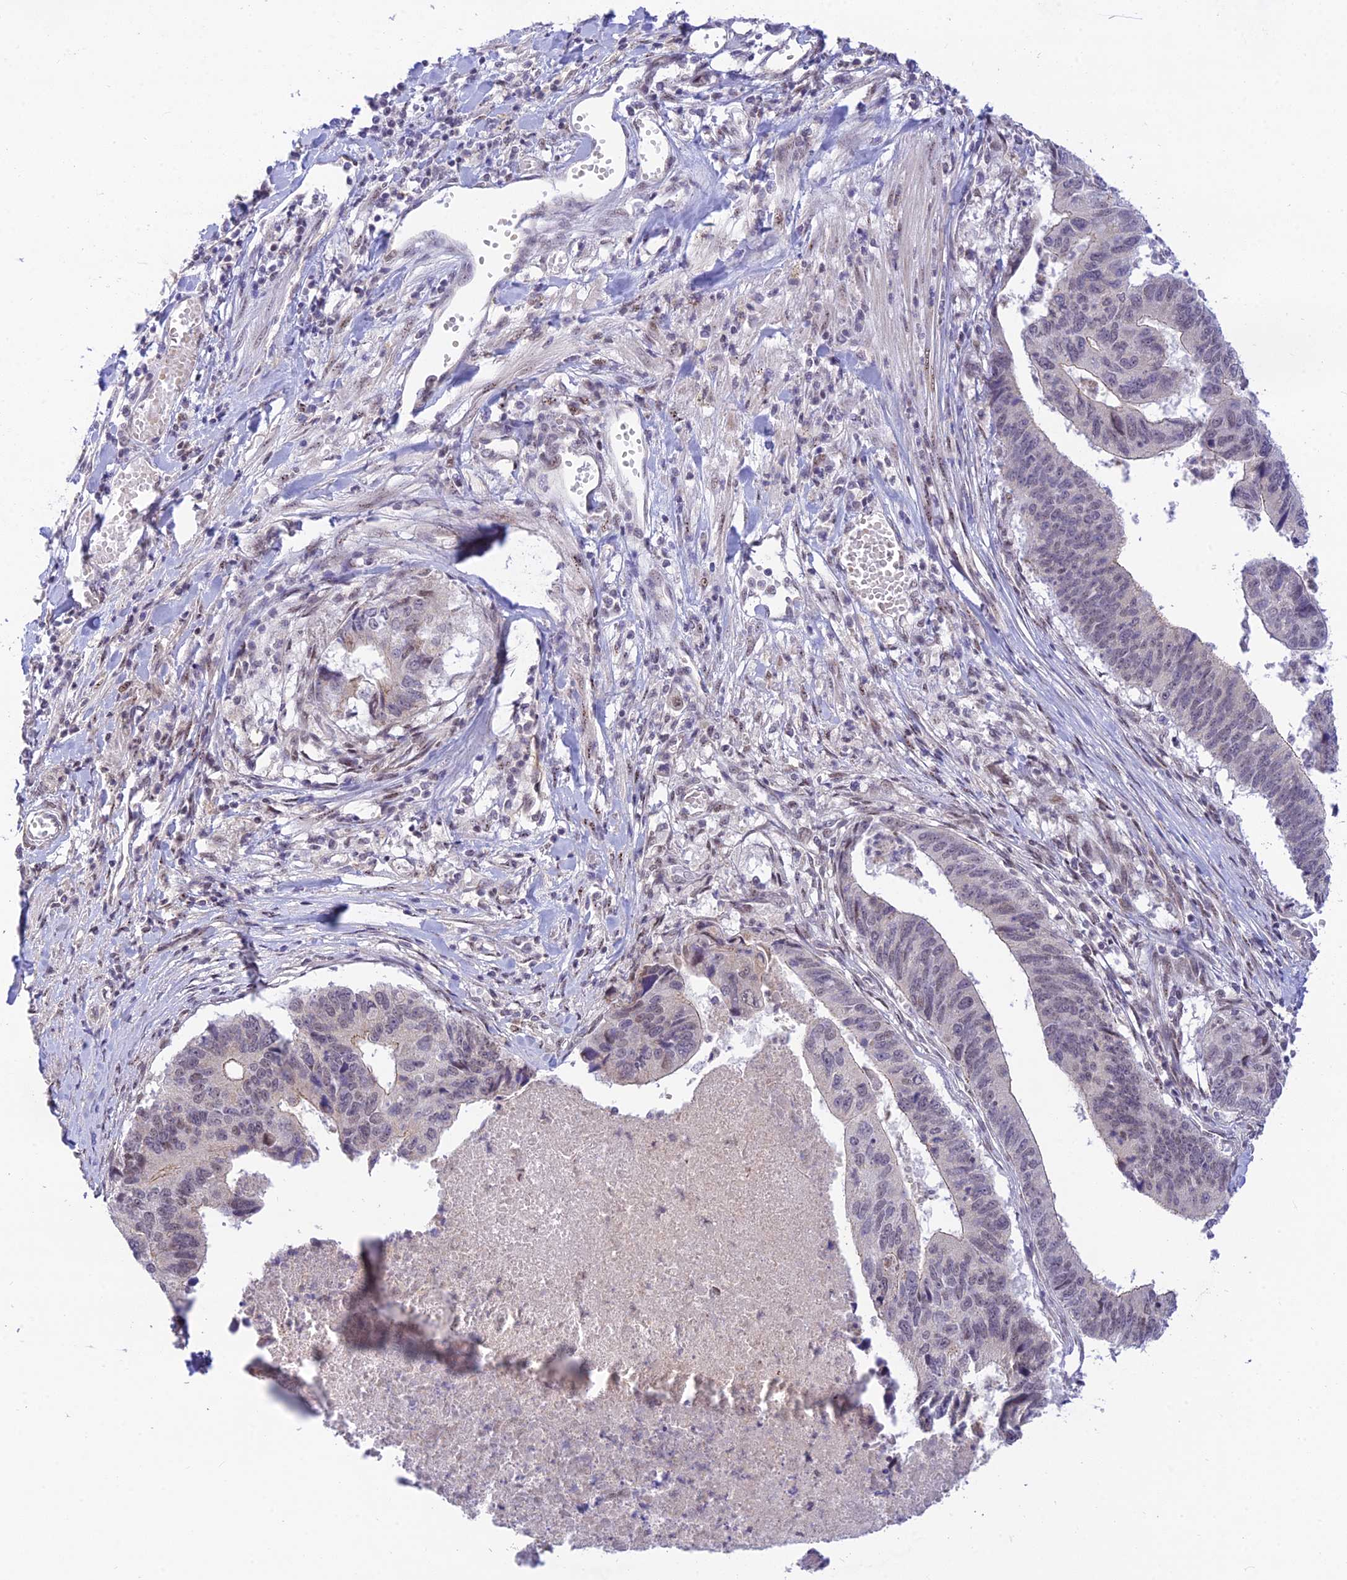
{"staining": {"intensity": "weak", "quantity": "<25%", "location": "nuclear"}, "tissue": "stomach cancer", "cell_type": "Tumor cells", "image_type": "cancer", "snomed": [{"axis": "morphology", "description": "Adenocarcinoma, NOS"}, {"axis": "topography", "description": "Stomach"}], "caption": "This is an immunohistochemistry (IHC) image of stomach cancer (adenocarcinoma). There is no staining in tumor cells.", "gene": "MICOS13", "patient": {"sex": "male", "age": 59}}